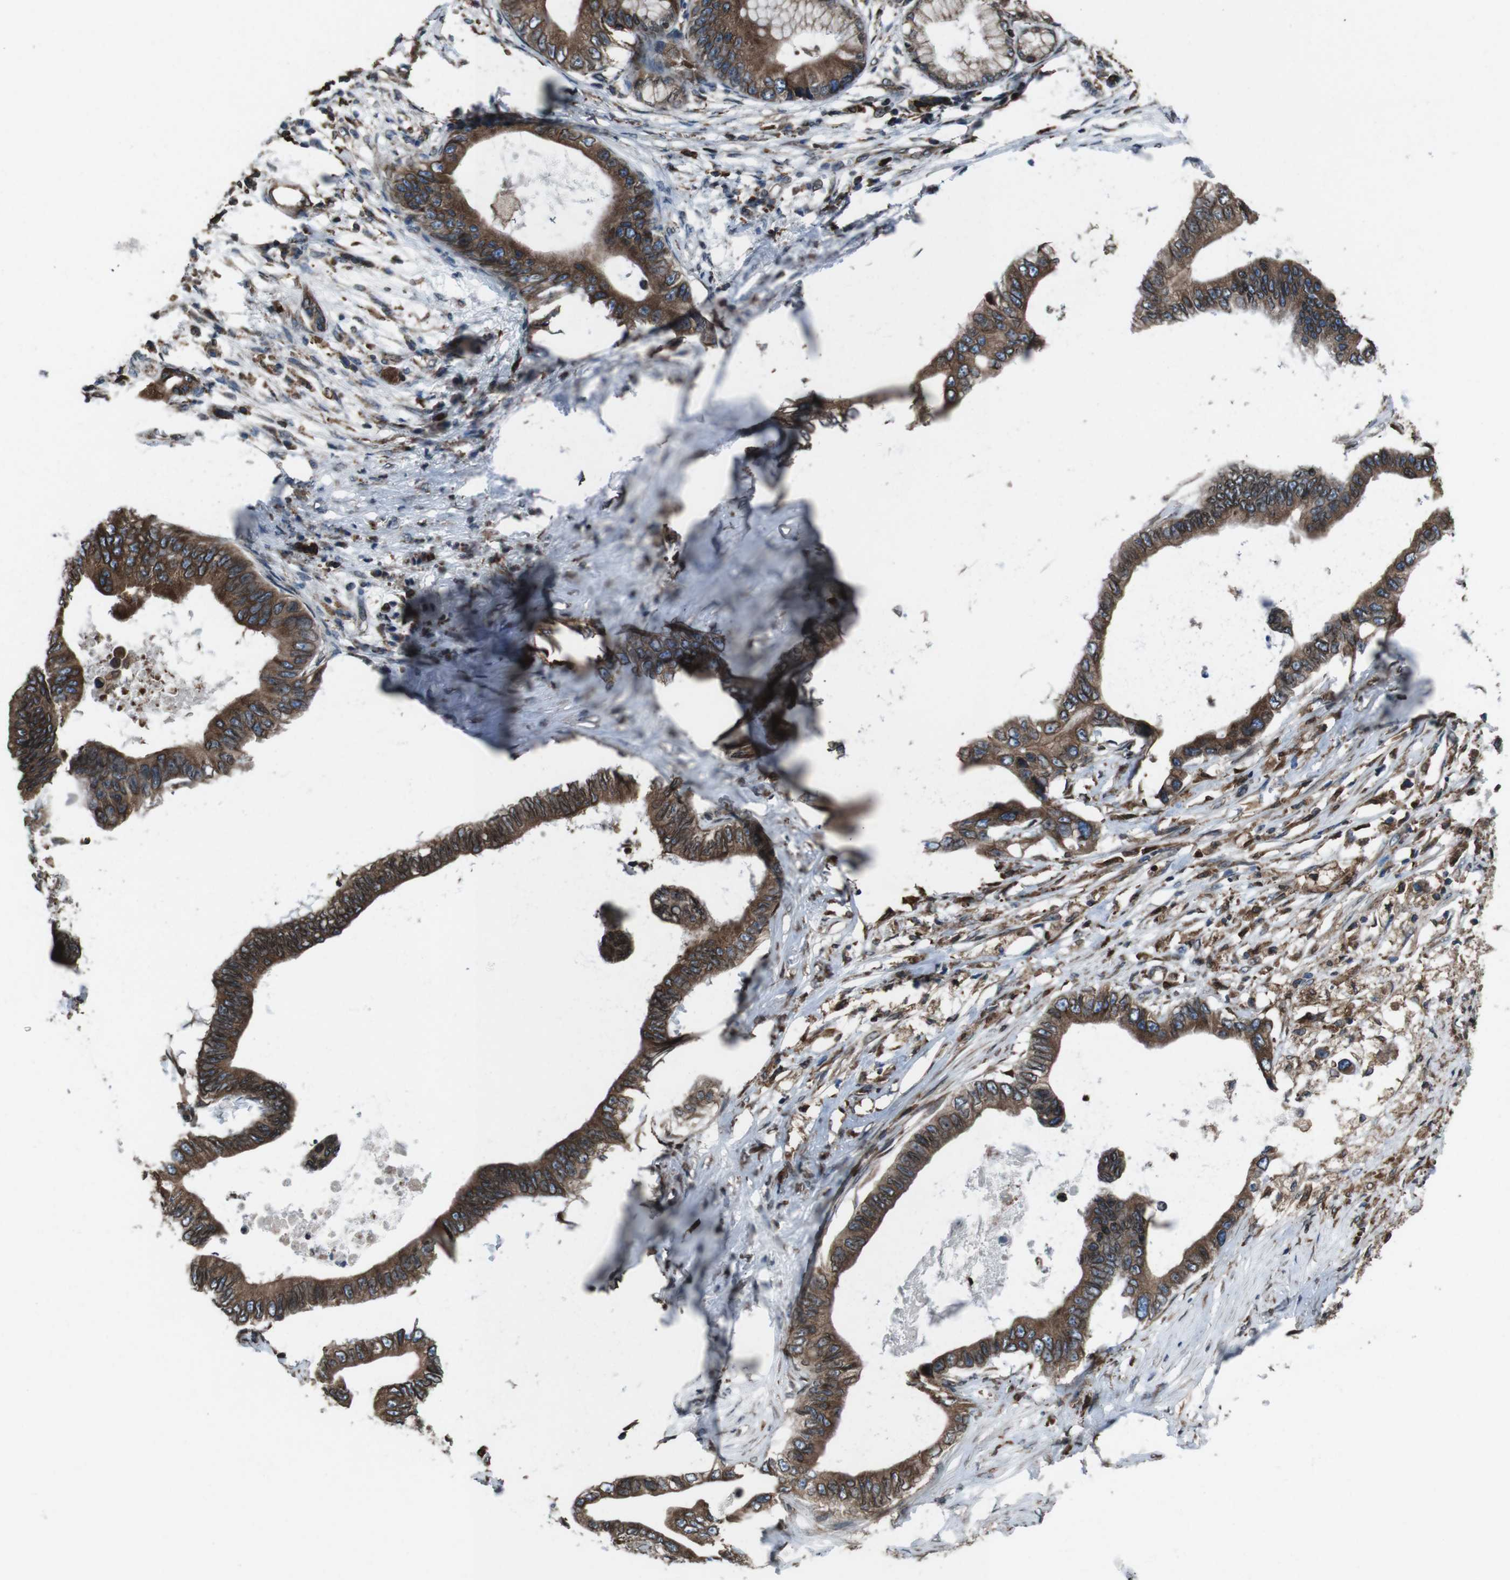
{"staining": {"intensity": "strong", "quantity": ">75%", "location": "cytoplasmic/membranous,nuclear"}, "tissue": "pancreatic cancer", "cell_type": "Tumor cells", "image_type": "cancer", "snomed": [{"axis": "morphology", "description": "Adenocarcinoma, NOS"}, {"axis": "topography", "description": "Pancreas"}], "caption": "Pancreatic cancer (adenocarcinoma) was stained to show a protein in brown. There is high levels of strong cytoplasmic/membranous and nuclear staining in about >75% of tumor cells.", "gene": "APMAP", "patient": {"sex": "male", "age": 77}}